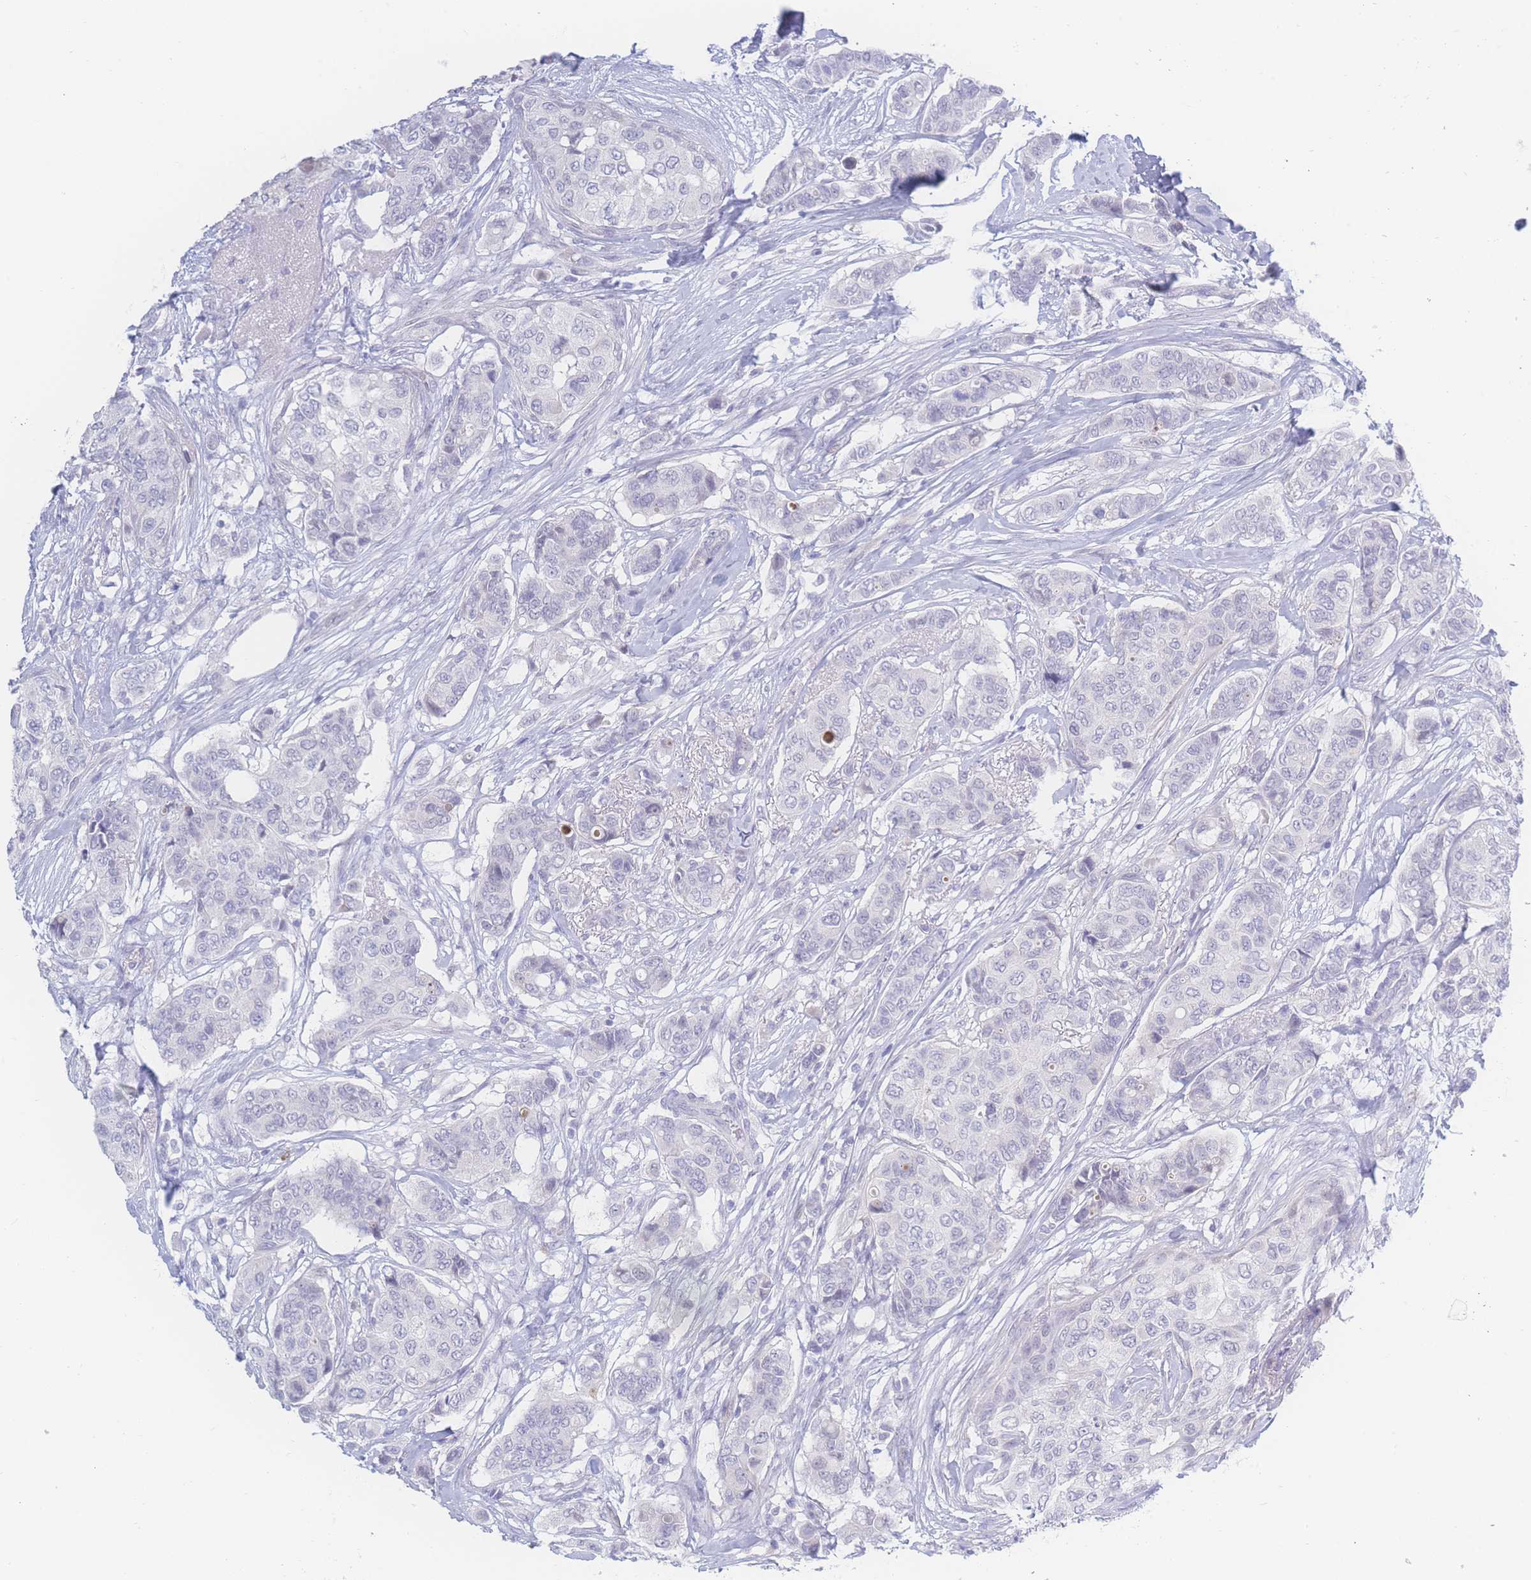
{"staining": {"intensity": "negative", "quantity": "none", "location": "none"}, "tissue": "breast cancer", "cell_type": "Tumor cells", "image_type": "cancer", "snomed": [{"axis": "morphology", "description": "Lobular carcinoma"}, {"axis": "topography", "description": "Breast"}], "caption": "The histopathology image reveals no staining of tumor cells in breast cancer (lobular carcinoma).", "gene": "PRSS22", "patient": {"sex": "female", "age": 51}}